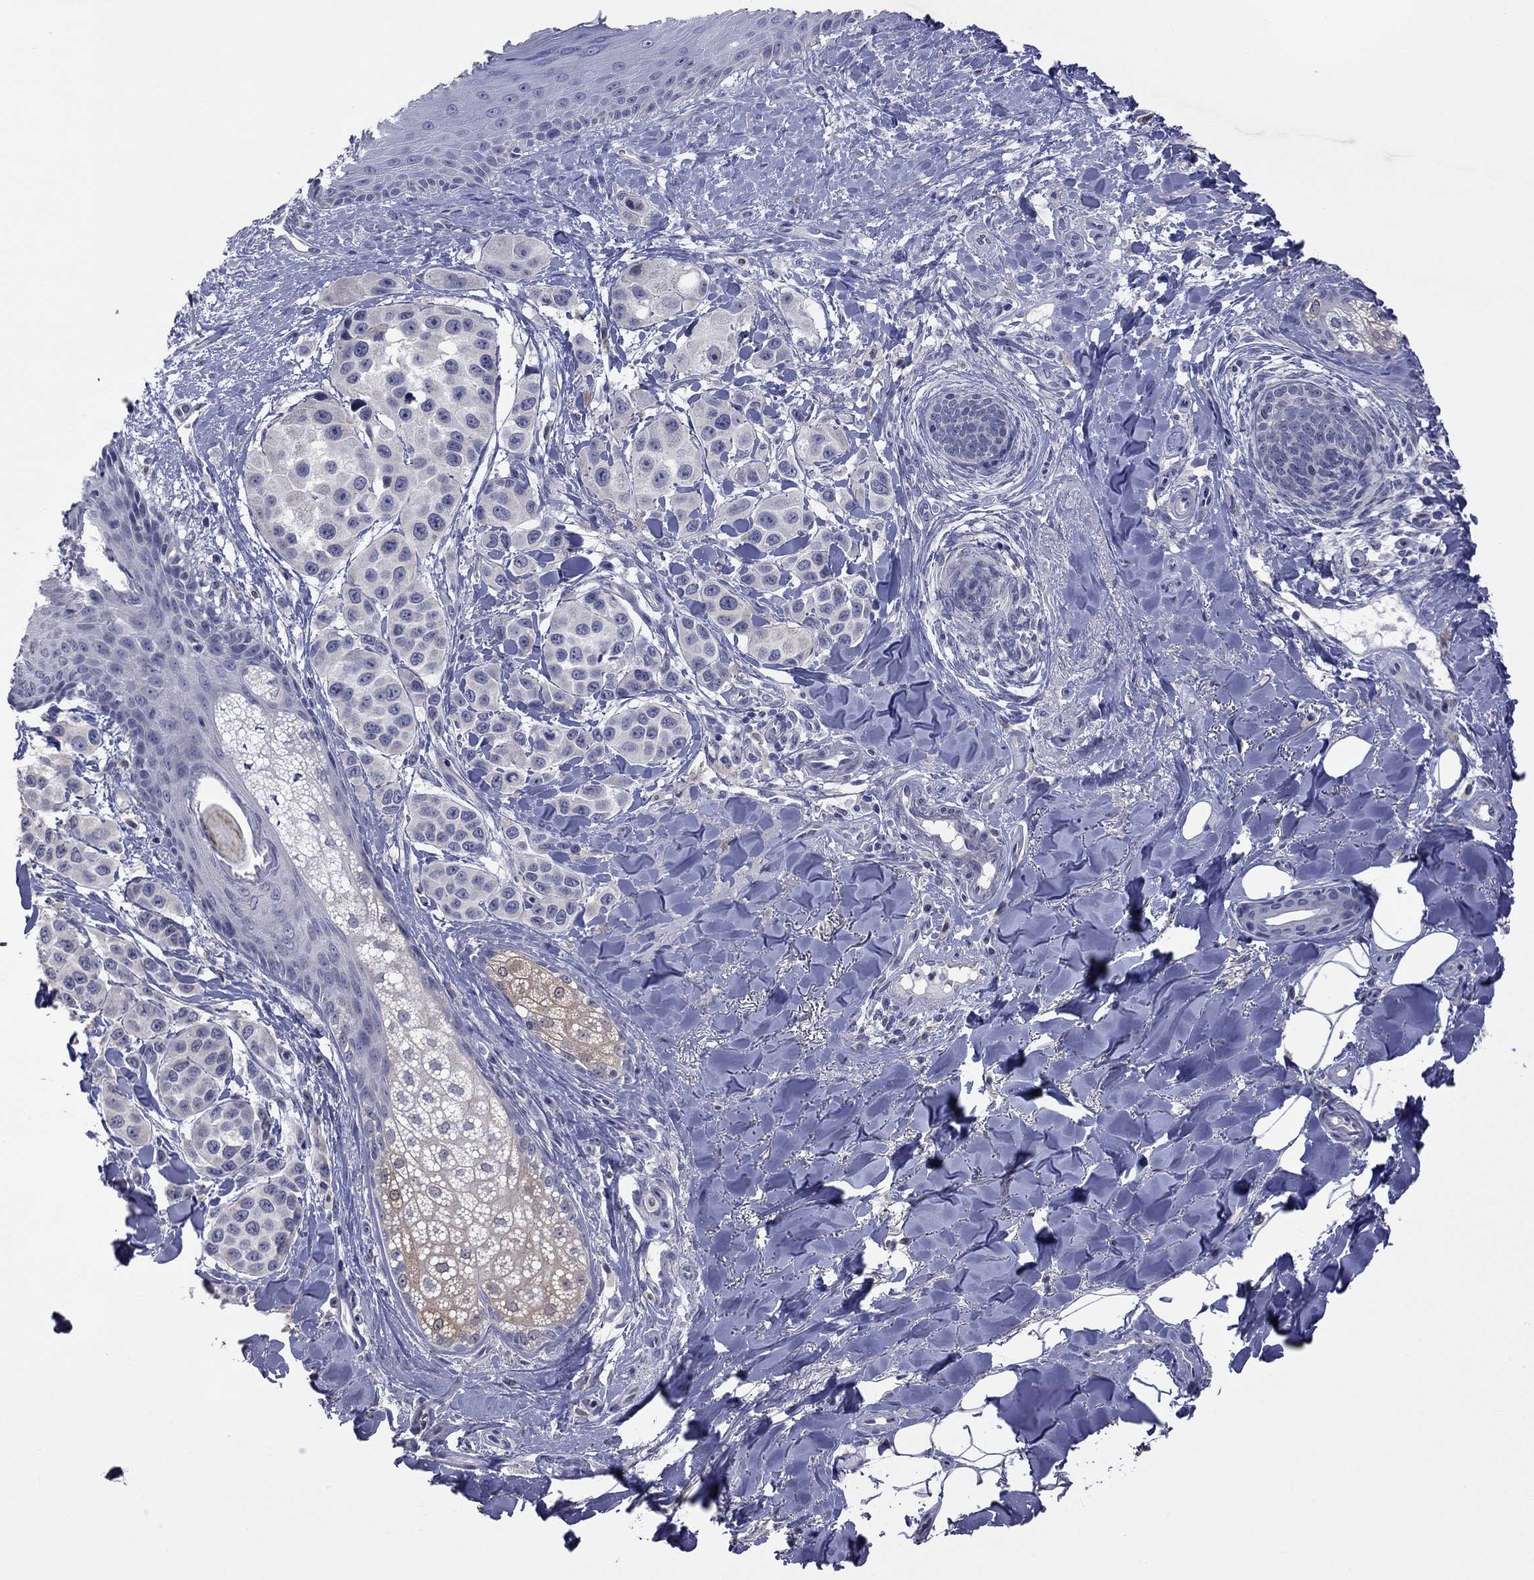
{"staining": {"intensity": "negative", "quantity": "none", "location": "none"}, "tissue": "melanoma", "cell_type": "Tumor cells", "image_type": "cancer", "snomed": [{"axis": "morphology", "description": "Malignant melanoma, NOS"}, {"axis": "topography", "description": "Skin"}], "caption": "Melanoma was stained to show a protein in brown. There is no significant expression in tumor cells.", "gene": "HYLS1", "patient": {"sex": "male", "age": 57}}